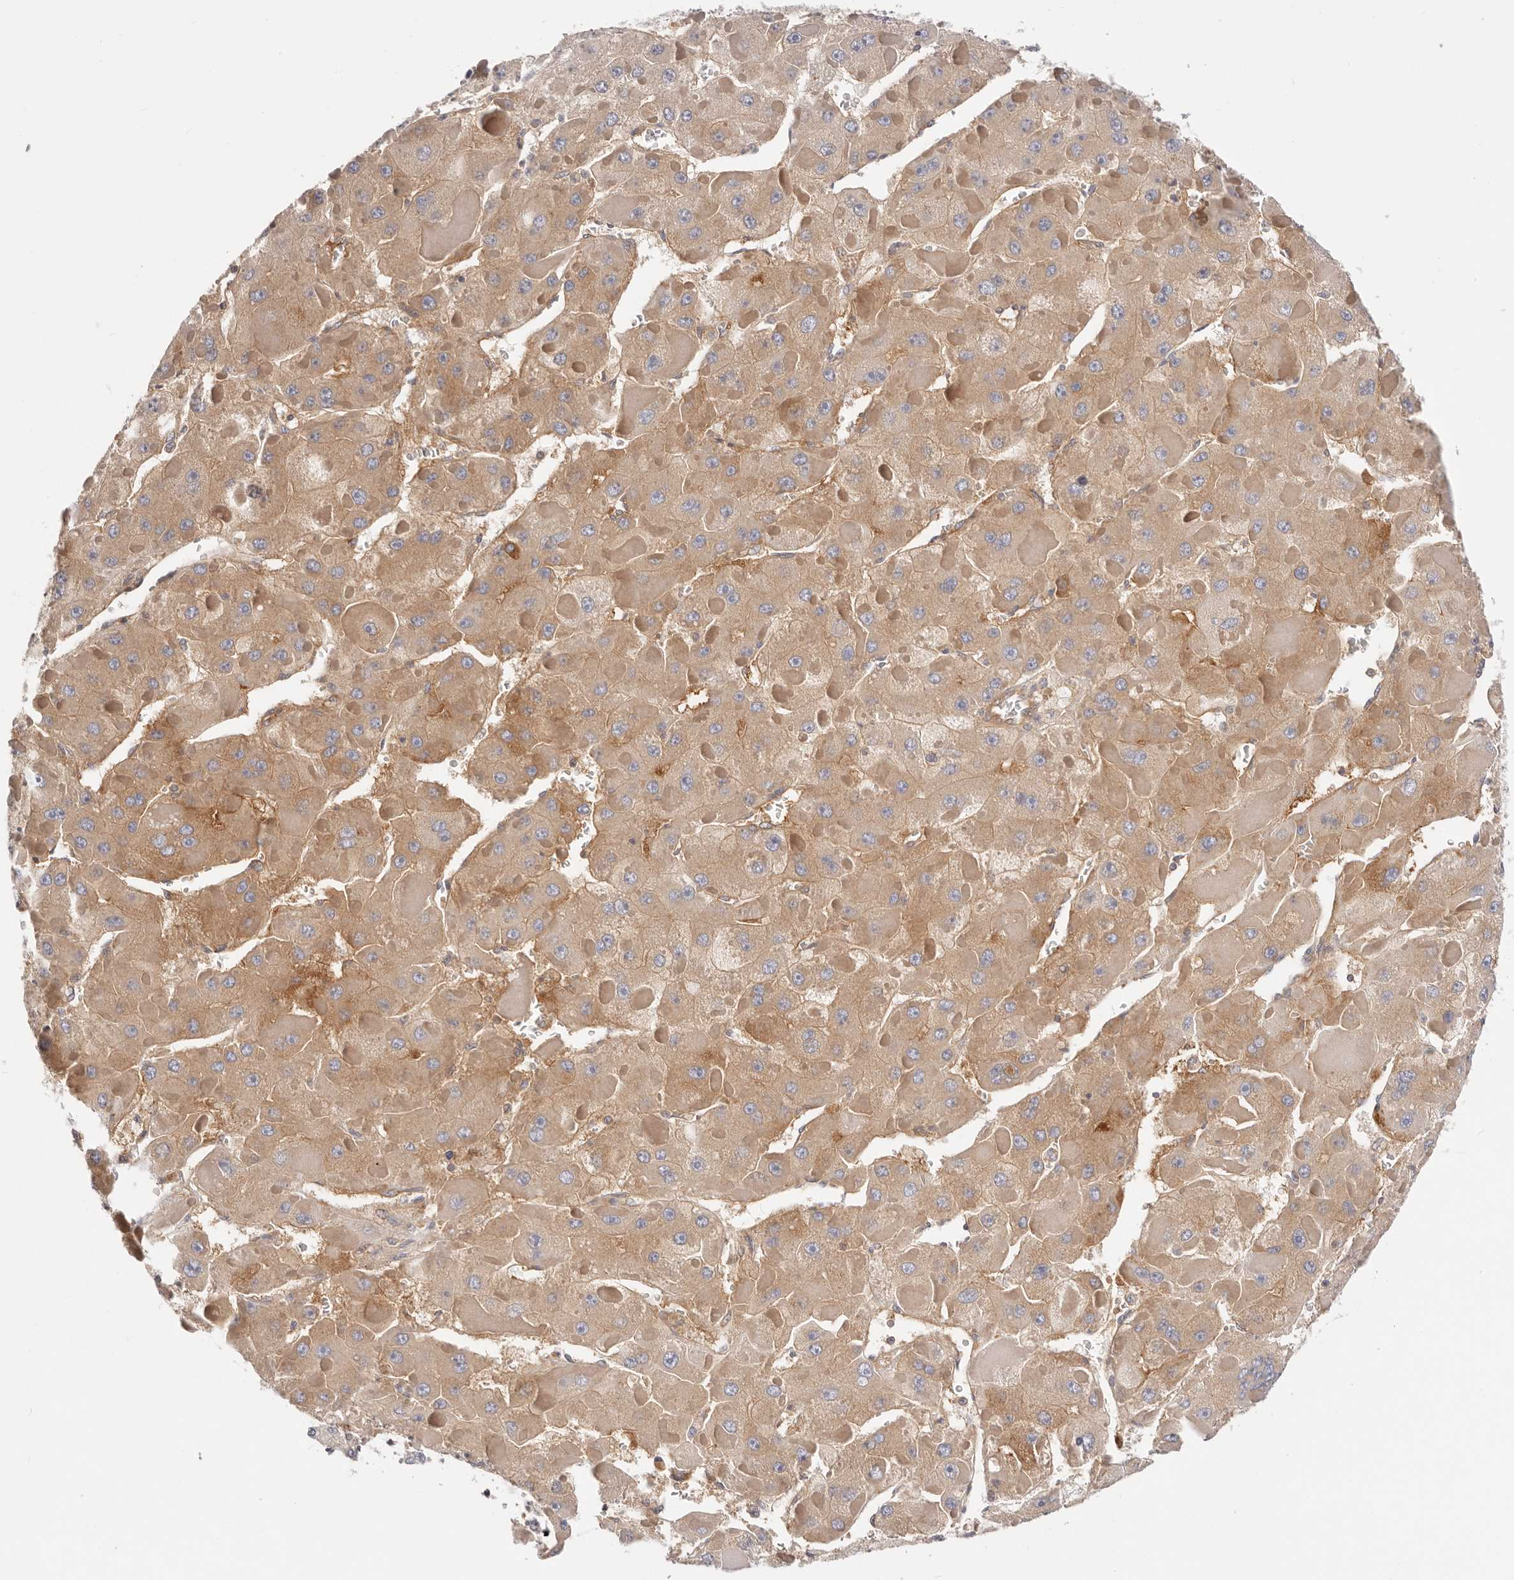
{"staining": {"intensity": "weak", "quantity": ">75%", "location": "cytoplasmic/membranous"}, "tissue": "liver cancer", "cell_type": "Tumor cells", "image_type": "cancer", "snomed": [{"axis": "morphology", "description": "Carcinoma, Hepatocellular, NOS"}, {"axis": "topography", "description": "Liver"}], "caption": "Weak cytoplasmic/membranous staining for a protein is seen in about >75% of tumor cells of liver cancer using immunohistochemistry (IHC).", "gene": "KCMF1", "patient": {"sex": "female", "age": 73}}